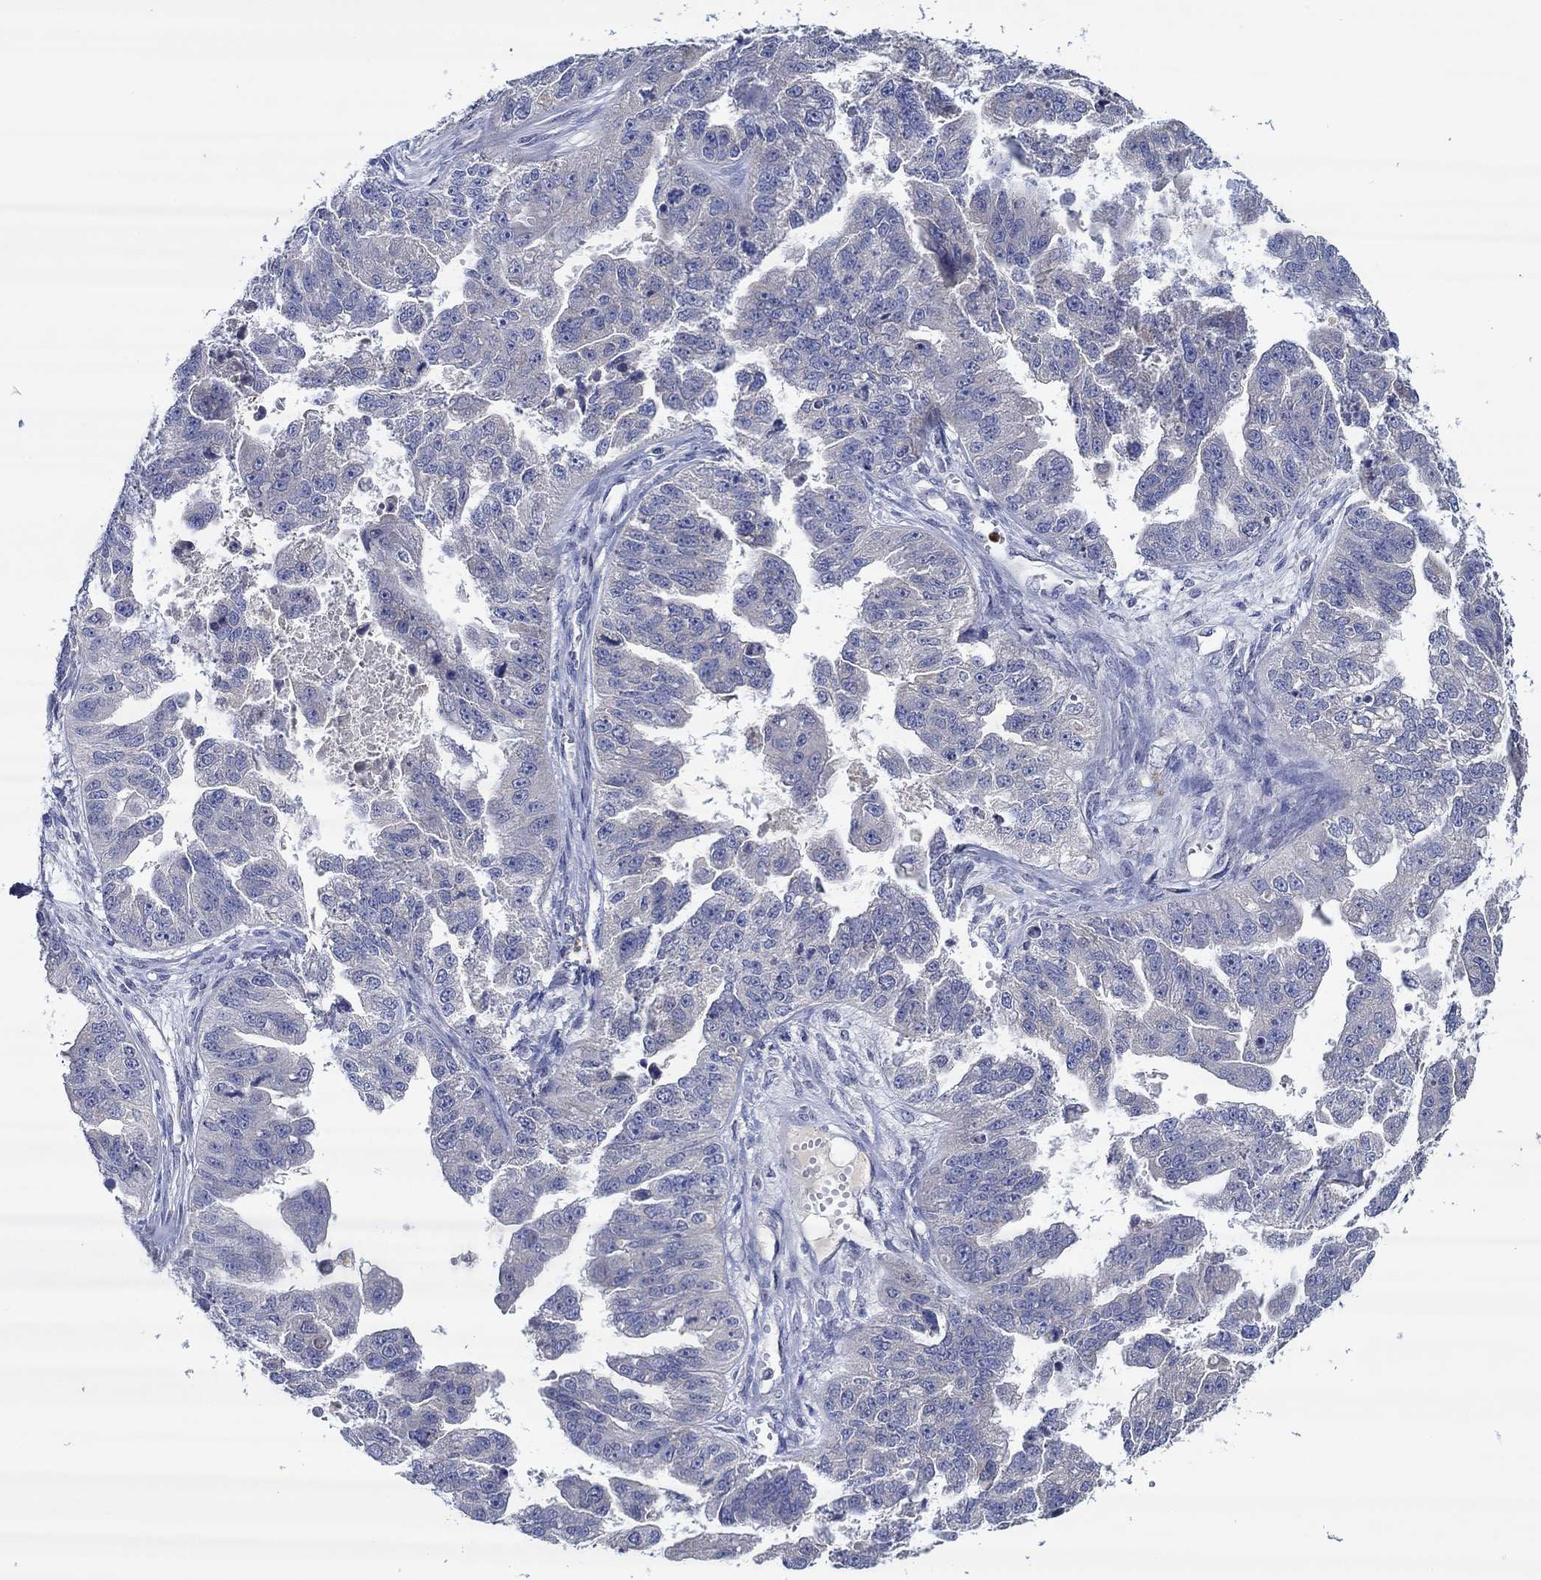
{"staining": {"intensity": "negative", "quantity": "none", "location": "none"}, "tissue": "ovarian cancer", "cell_type": "Tumor cells", "image_type": "cancer", "snomed": [{"axis": "morphology", "description": "Cystadenocarcinoma, serous, NOS"}, {"axis": "topography", "description": "Ovary"}], "caption": "A micrograph of human ovarian cancer (serous cystadenocarcinoma) is negative for staining in tumor cells. (DAB (3,3'-diaminobenzidine) immunohistochemistry with hematoxylin counter stain).", "gene": "CHIT1", "patient": {"sex": "female", "age": 58}}